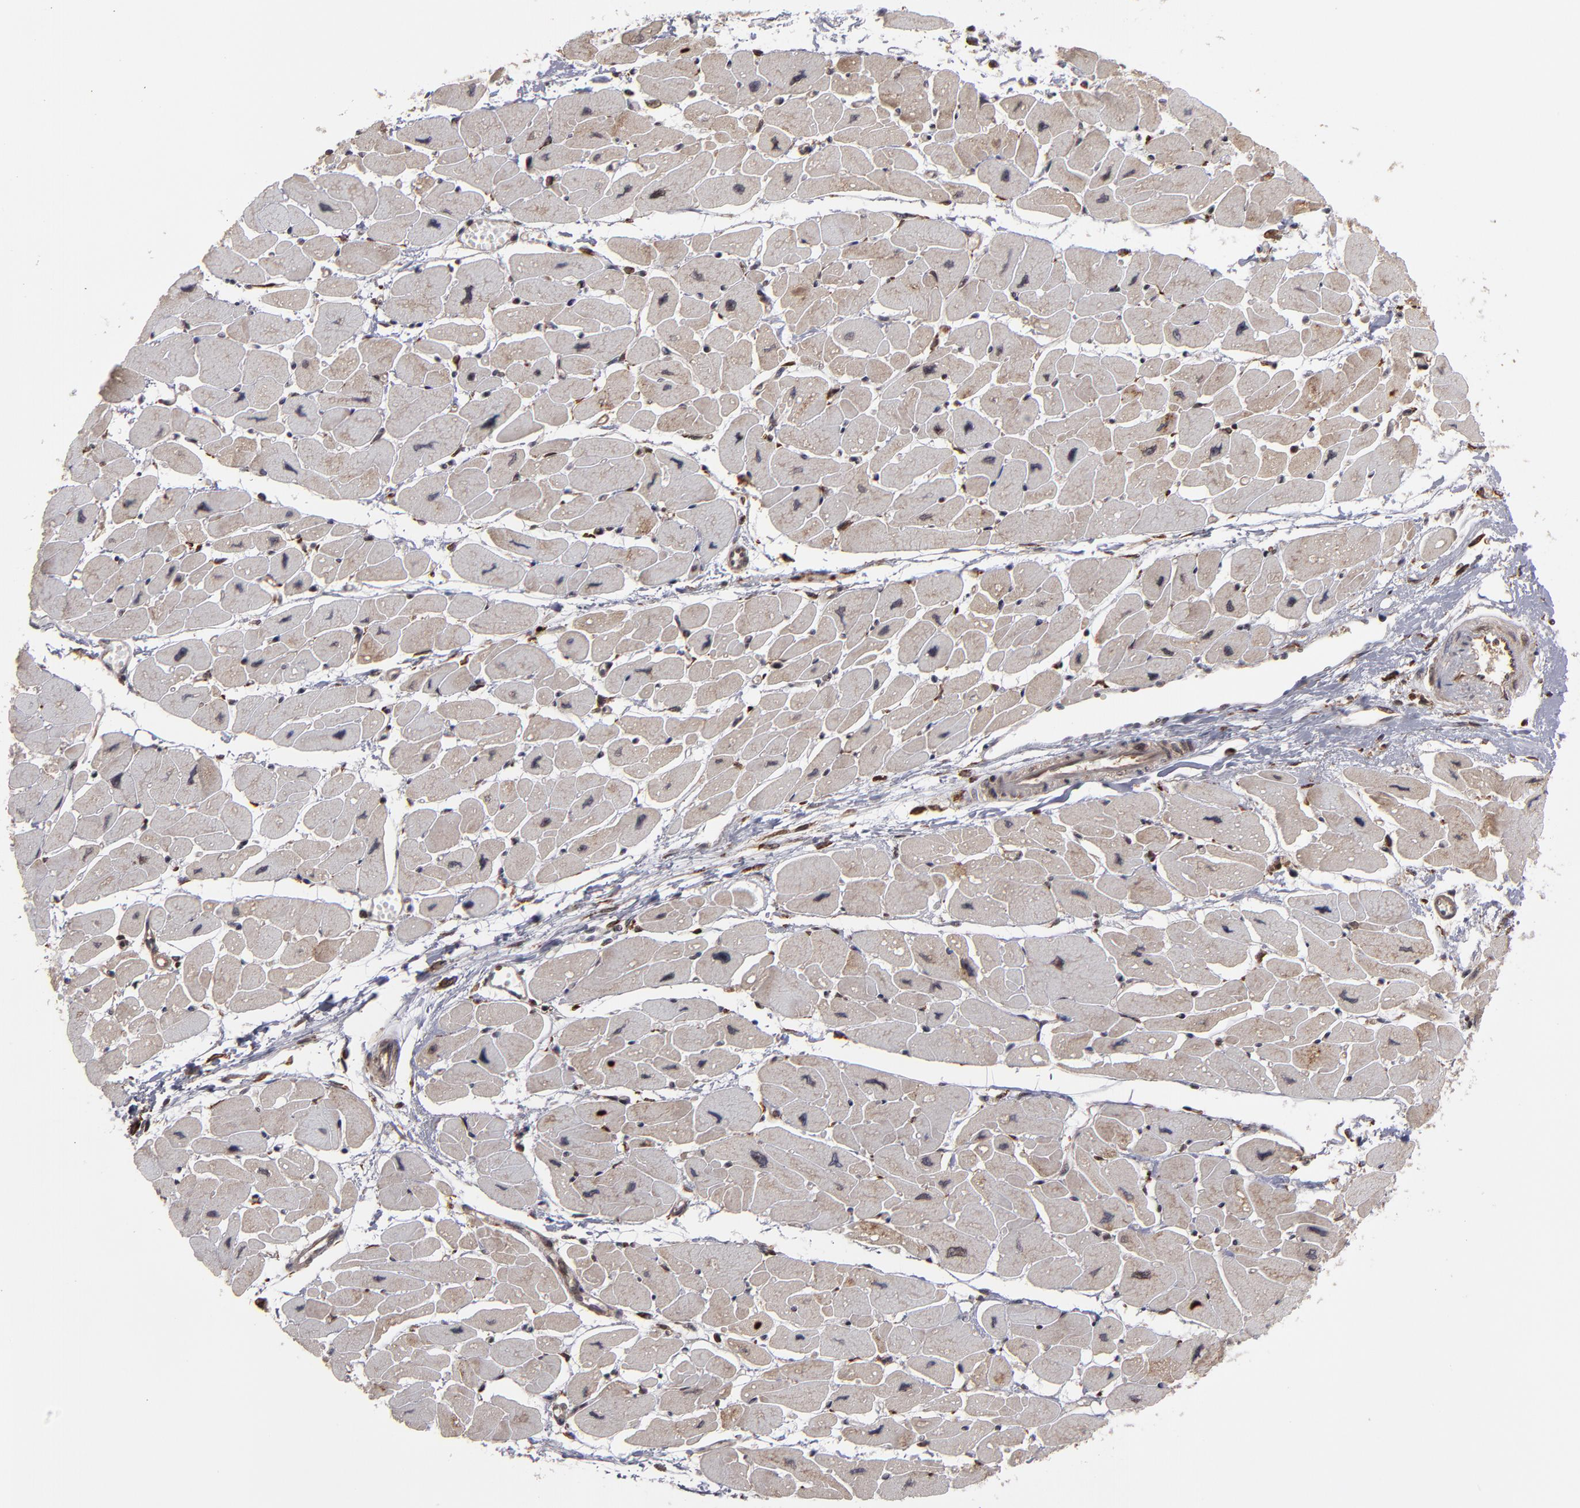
{"staining": {"intensity": "moderate", "quantity": ">75%", "location": "cytoplasmic/membranous,nuclear"}, "tissue": "heart muscle", "cell_type": "Cardiomyocytes", "image_type": "normal", "snomed": [{"axis": "morphology", "description": "Normal tissue, NOS"}, {"axis": "topography", "description": "Heart"}], "caption": "High-magnification brightfield microscopy of normal heart muscle stained with DAB (brown) and counterstained with hematoxylin (blue). cardiomyocytes exhibit moderate cytoplasmic/membranous,nuclear expression is appreciated in approximately>75% of cells.", "gene": "RGS6", "patient": {"sex": "female", "age": 54}}